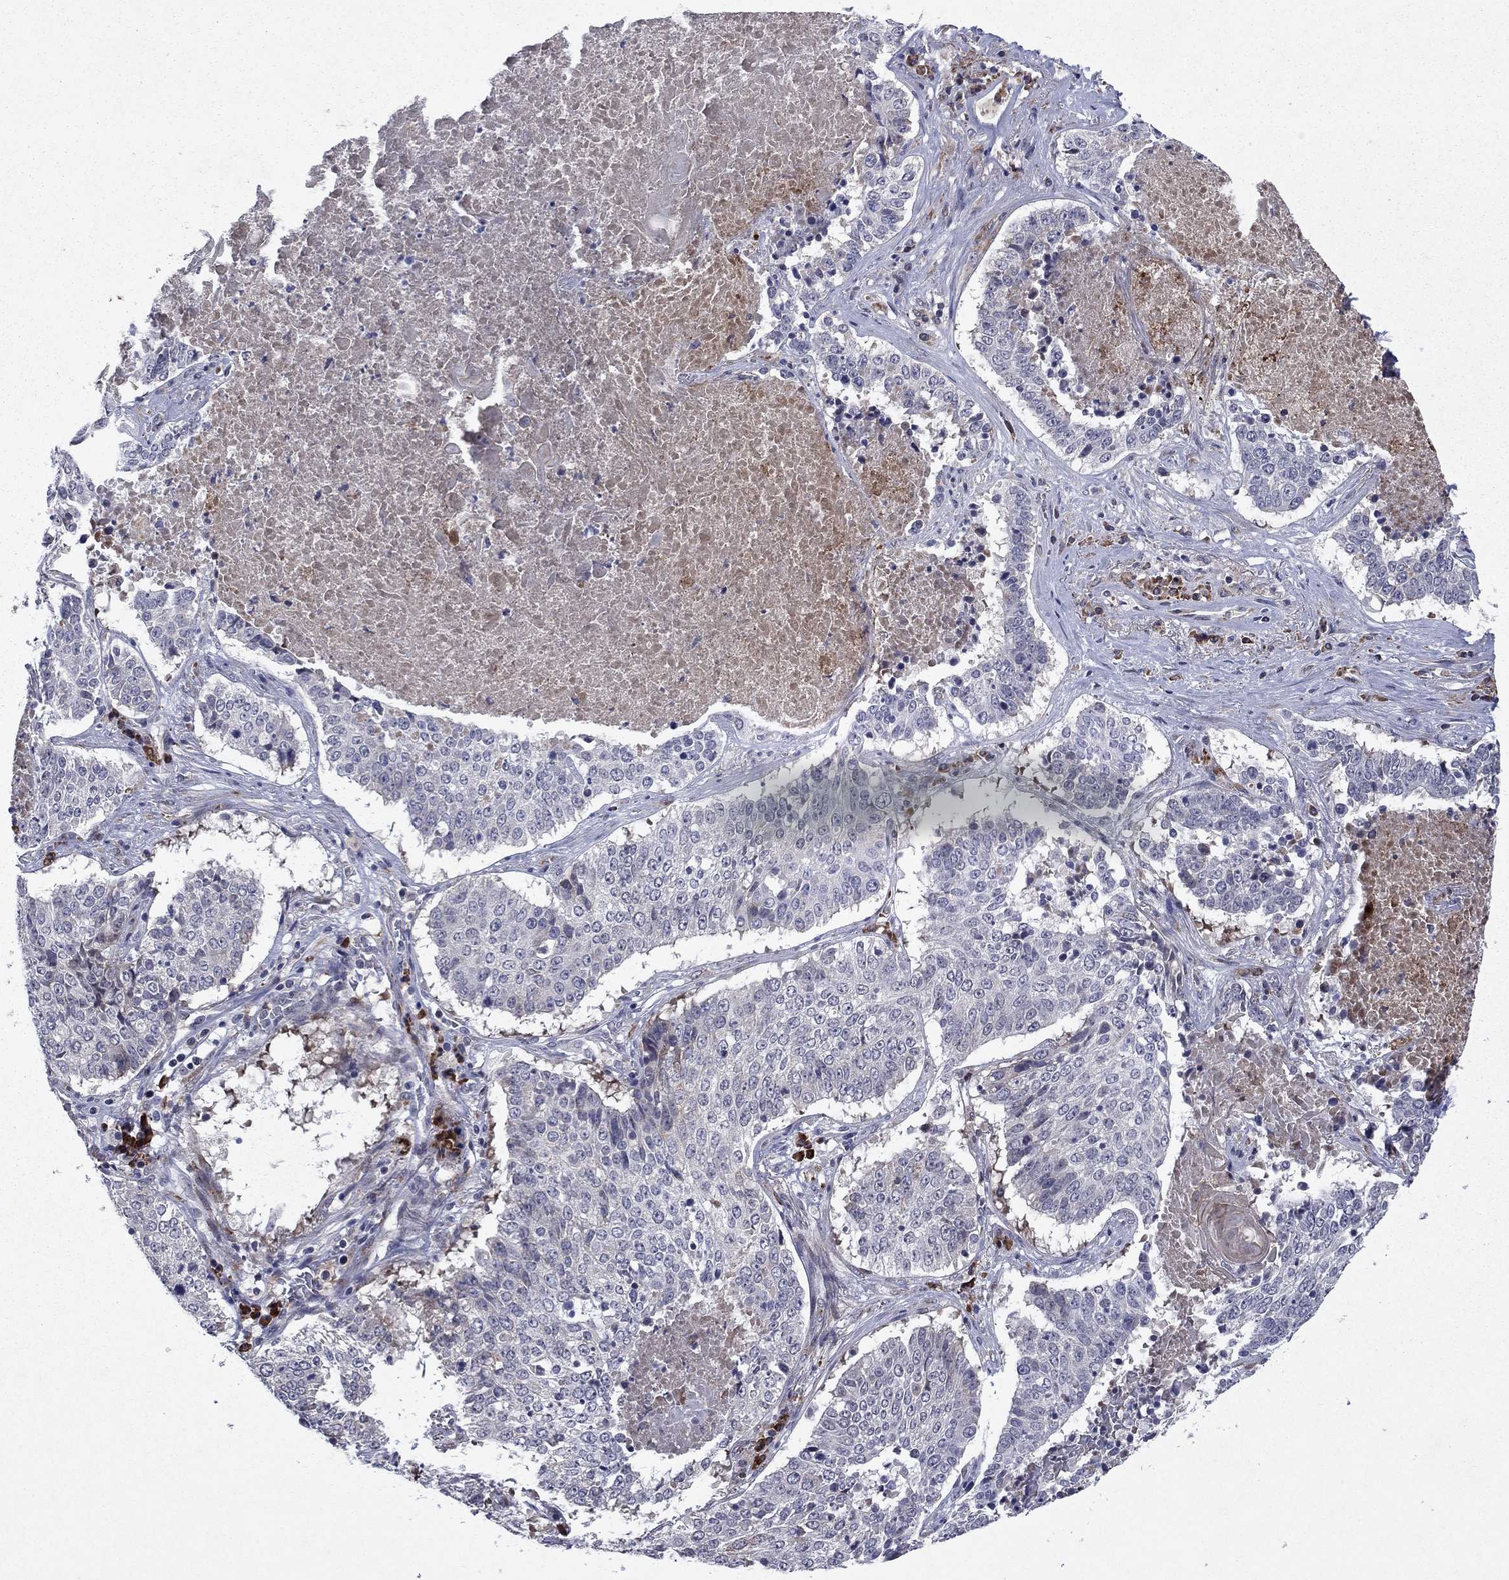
{"staining": {"intensity": "negative", "quantity": "none", "location": "none"}, "tissue": "lung cancer", "cell_type": "Tumor cells", "image_type": "cancer", "snomed": [{"axis": "morphology", "description": "Squamous cell carcinoma, NOS"}, {"axis": "topography", "description": "Lung"}], "caption": "Immunohistochemical staining of human lung cancer (squamous cell carcinoma) demonstrates no significant staining in tumor cells.", "gene": "ECM1", "patient": {"sex": "male", "age": 64}}